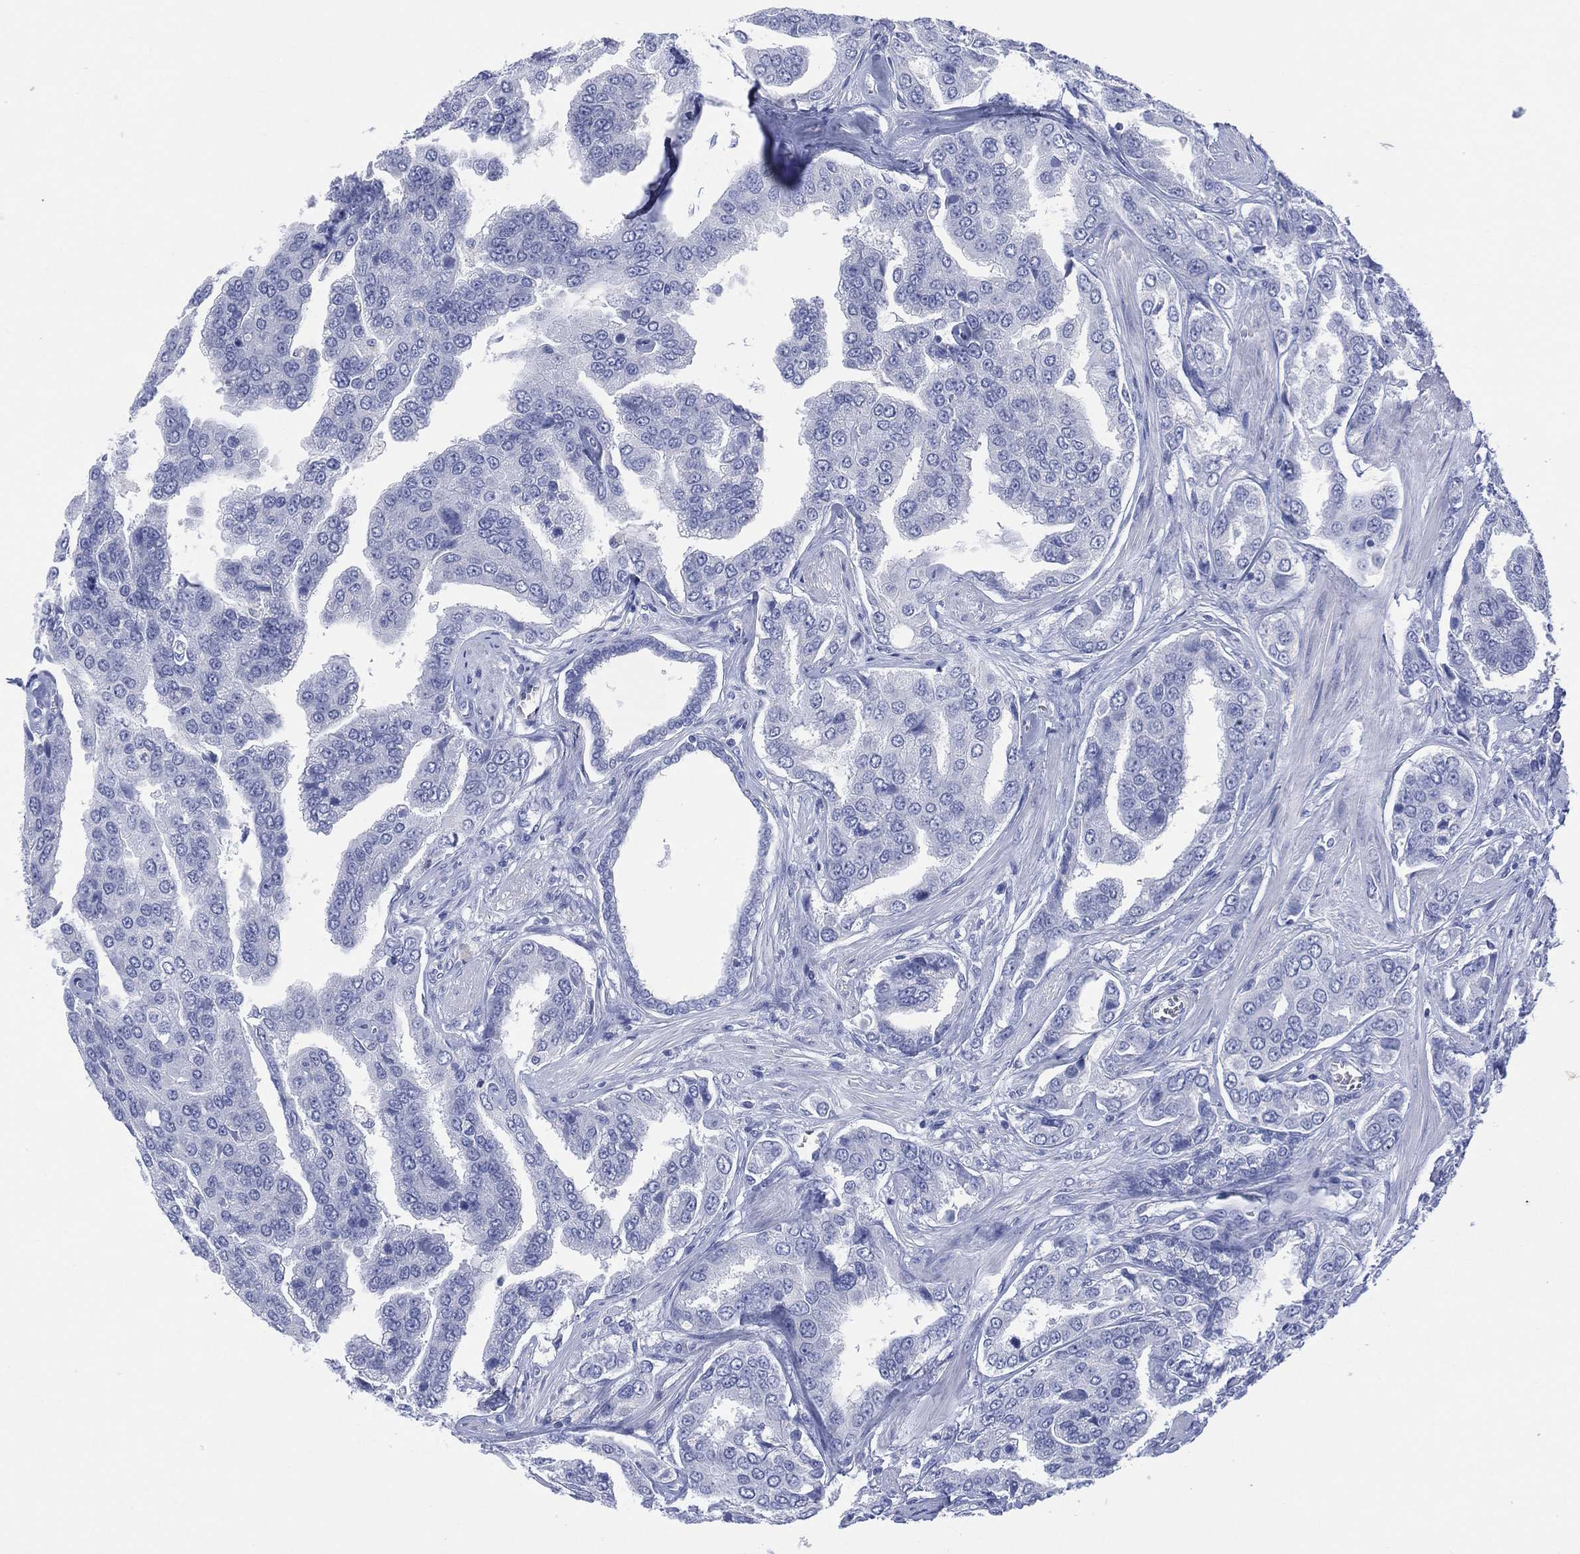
{"staining": {"intensity": "negative", "quantity": "none", "location": "none"}, "tissue": "prostate cancer", "cell_type": "Tumor cells", "image_type": "cancer", "snomed": [{"axis": "morphology", "description": "Adenocarcinoma, NOS"}, {"axis": "topography", "description": "Prostate and seminal vesicle, NOS"}, {"axis": "topography", "description": "Prostate"}], "caption": "The micrograph reveals no staining of tumor cells in prostate adenocarcinoma.", "gene": "DSG1", "patient": {"sex": "male", "age": 69}}